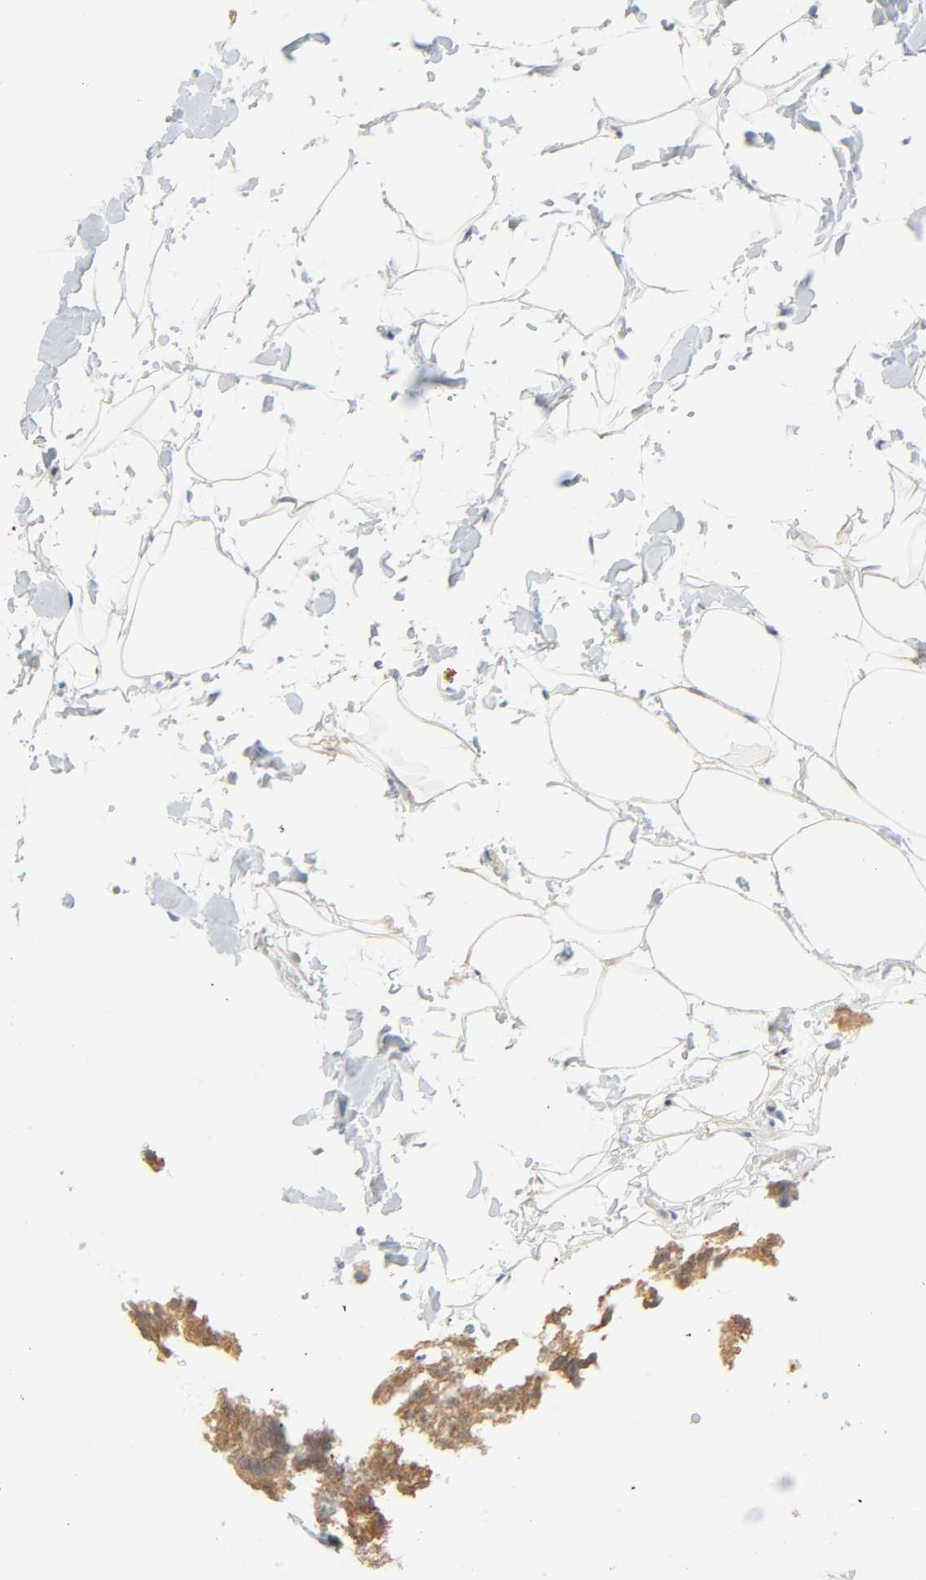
{"staining": {"intensity": "moderate", "quantity": ">75%", "location": "cytoplasmic/membranous"}, "tissue": "gallbladder", "cell_type": "Glandular cells", "image_type": "normal", "snomed": [{"axis": "morphology", "description": "Normal tissue, NOS"}, {"axis": "topography", "description": "Gallbladder"}], "caption": "Immunohistochemical staining of normal human gallbladder displays medium levels of moderate cytoplasmic/membranous positivity in approximately >75% of glandular cells. (DAB IHC, brown staining for protein, blue staining for nuclei).", "gene": "ZMAT5", "patient": {"sex": "female", "age": 24}}